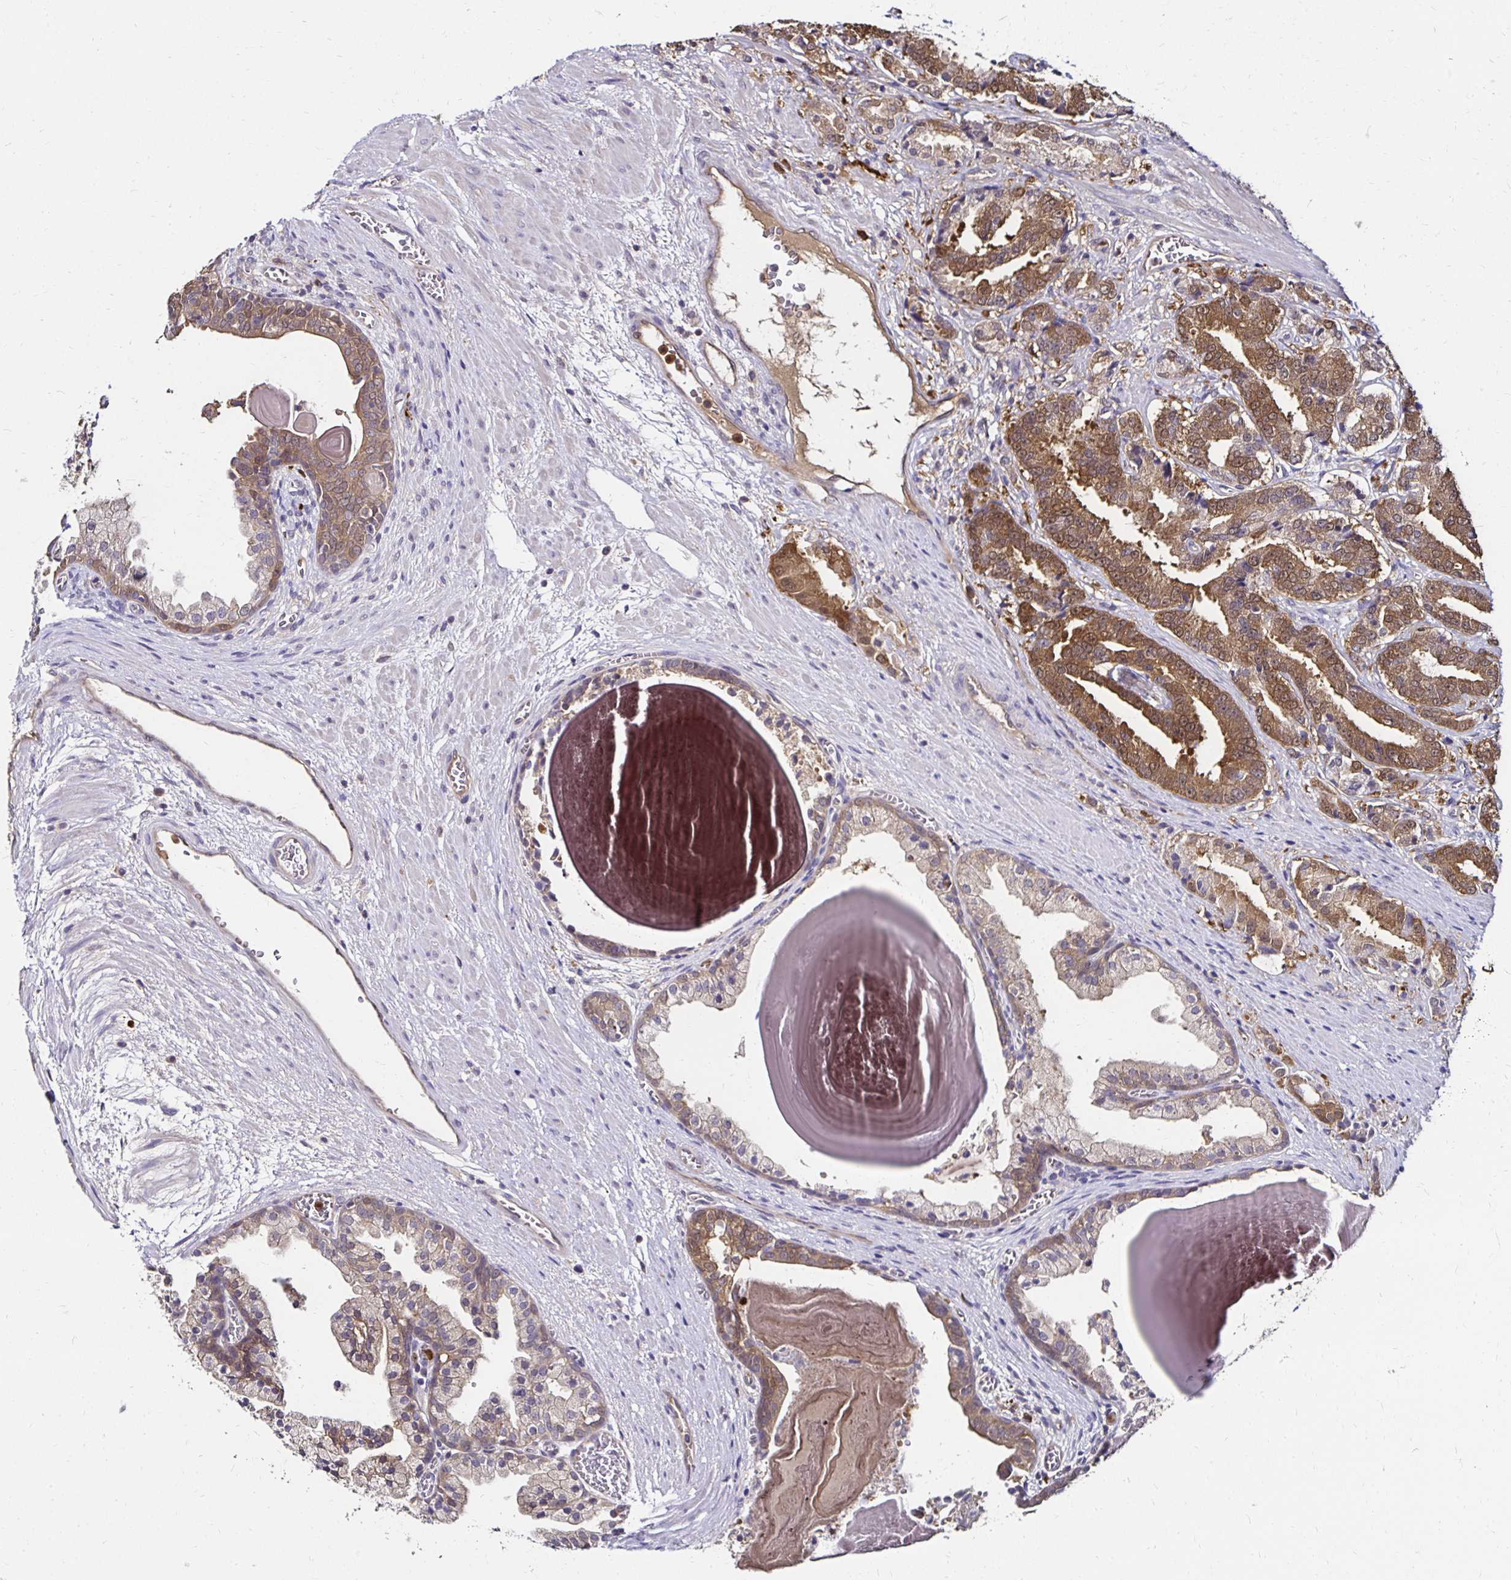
{"staining": {"intensity": "moderate", "quantity": ">75%", "location": "cytoplasmic/membranous,nuclear"}, "tissue": "prostate cancer", "cell_type": "Tumor cells", "image_type": "cancer", "snomed": [{"axis": "morphology", "description": "Adenocarcinoma, High grade"}, {"axis": "topography", "description": "Prostate and seminal vesicle, NOS"}], "caption": "A histopathology image of human high-grade adenocarcinoma (prostate) stained for a protein shows moderate cytoplasmic/membranous and nuclear brown staining in tumor cells.", "gene": "TXN", "patient": {"sex": "male", "age": 61}}